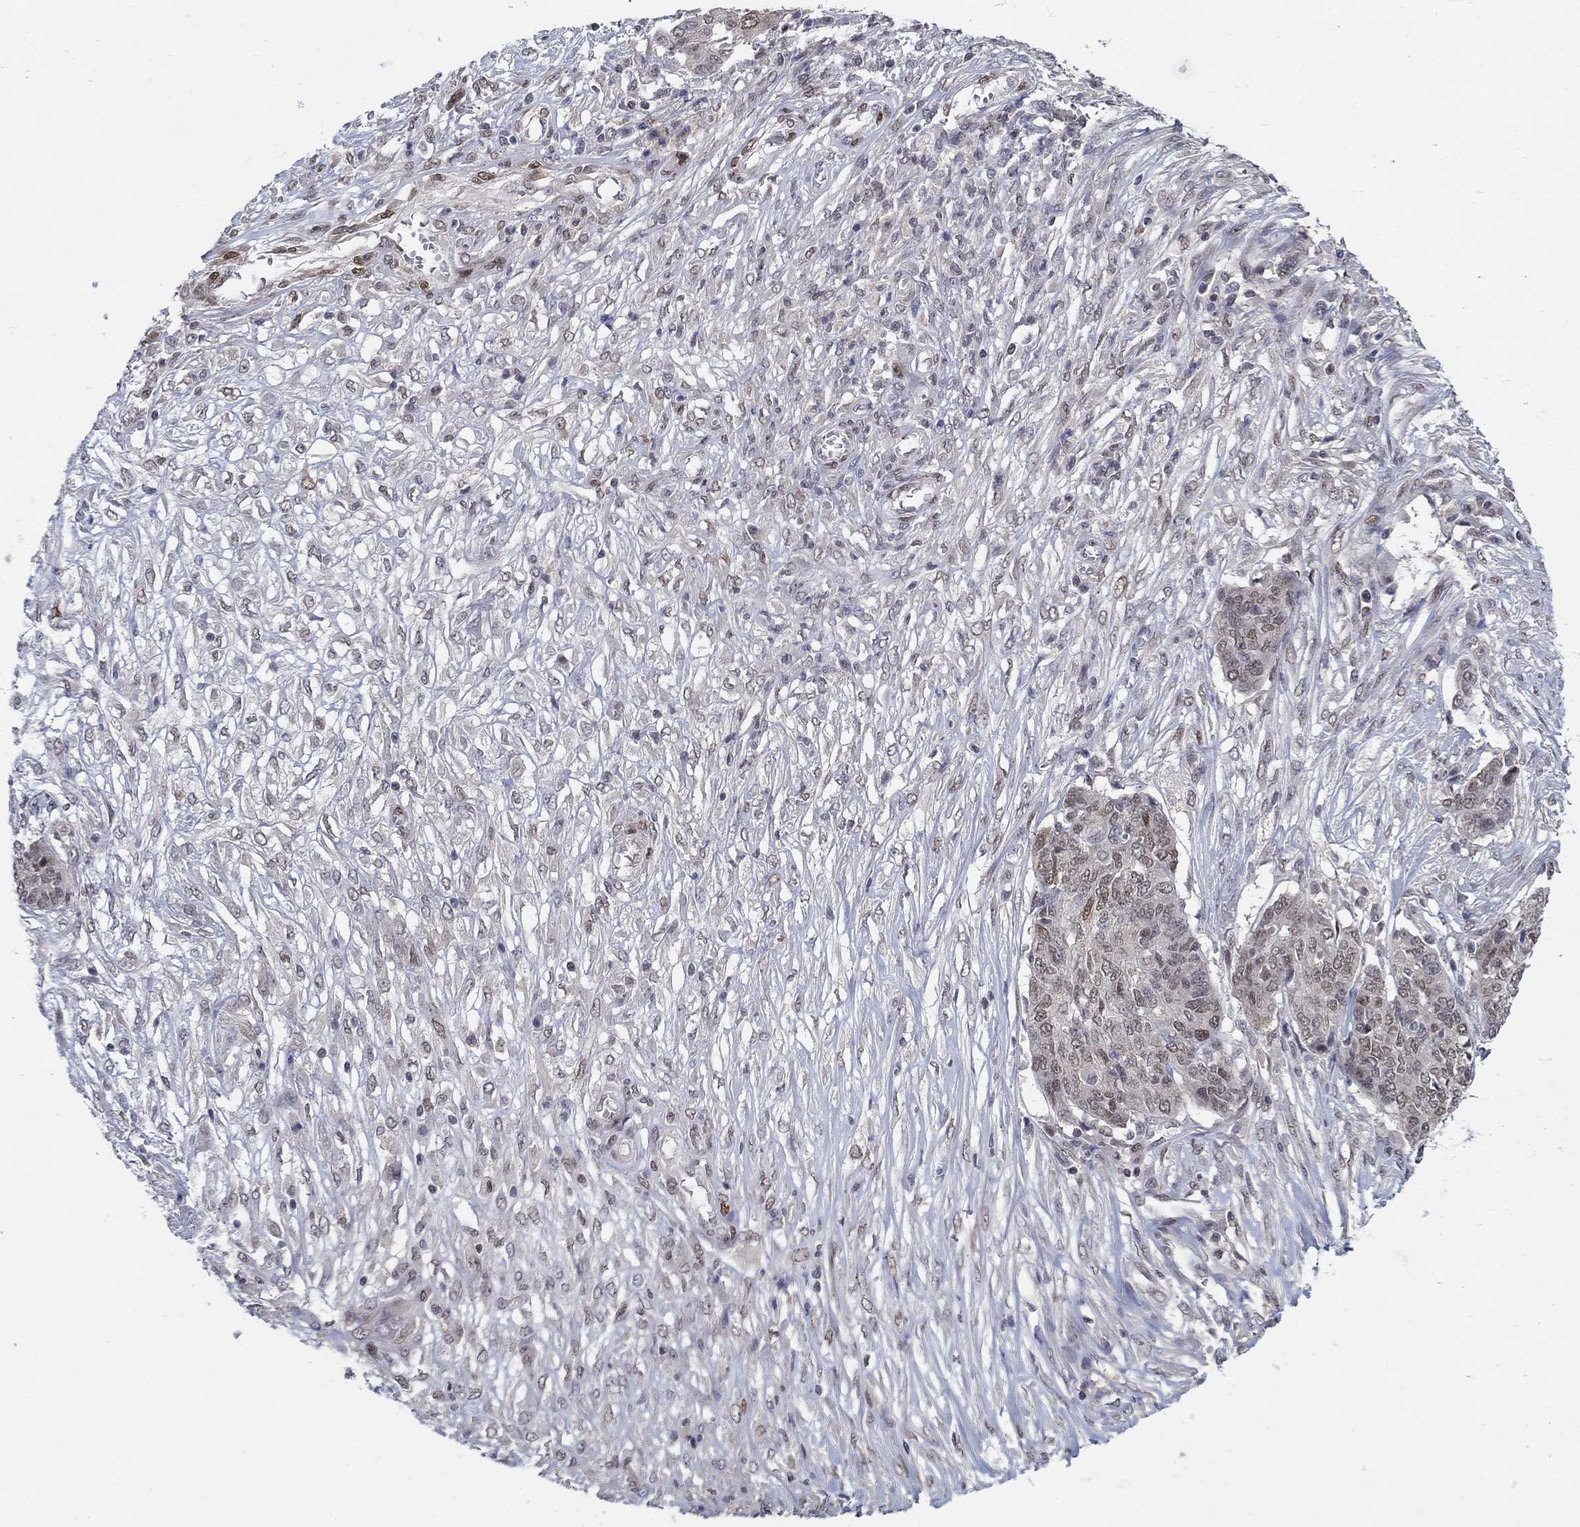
{"staining": {"intensity": "moderate", "quantity": "<25%", "location": "nuclear"}, "tissue": "ovarian cancer", "cell_type": "Tumor cells", "image_type": "cancer", "snomed": [{"axis": "morphology", "description": "Cystadenocarcinoma, serous, NOS"}, {"axis": "topography", "description": "Ovary"}], "caption": "Human ovarian cancer (serous cystadenocarcinoma) stained with a protein marker exhibits moderate staining in tumor cells.", "gene": "CENPE", "patient": {"sex": "female", "age": 67}}